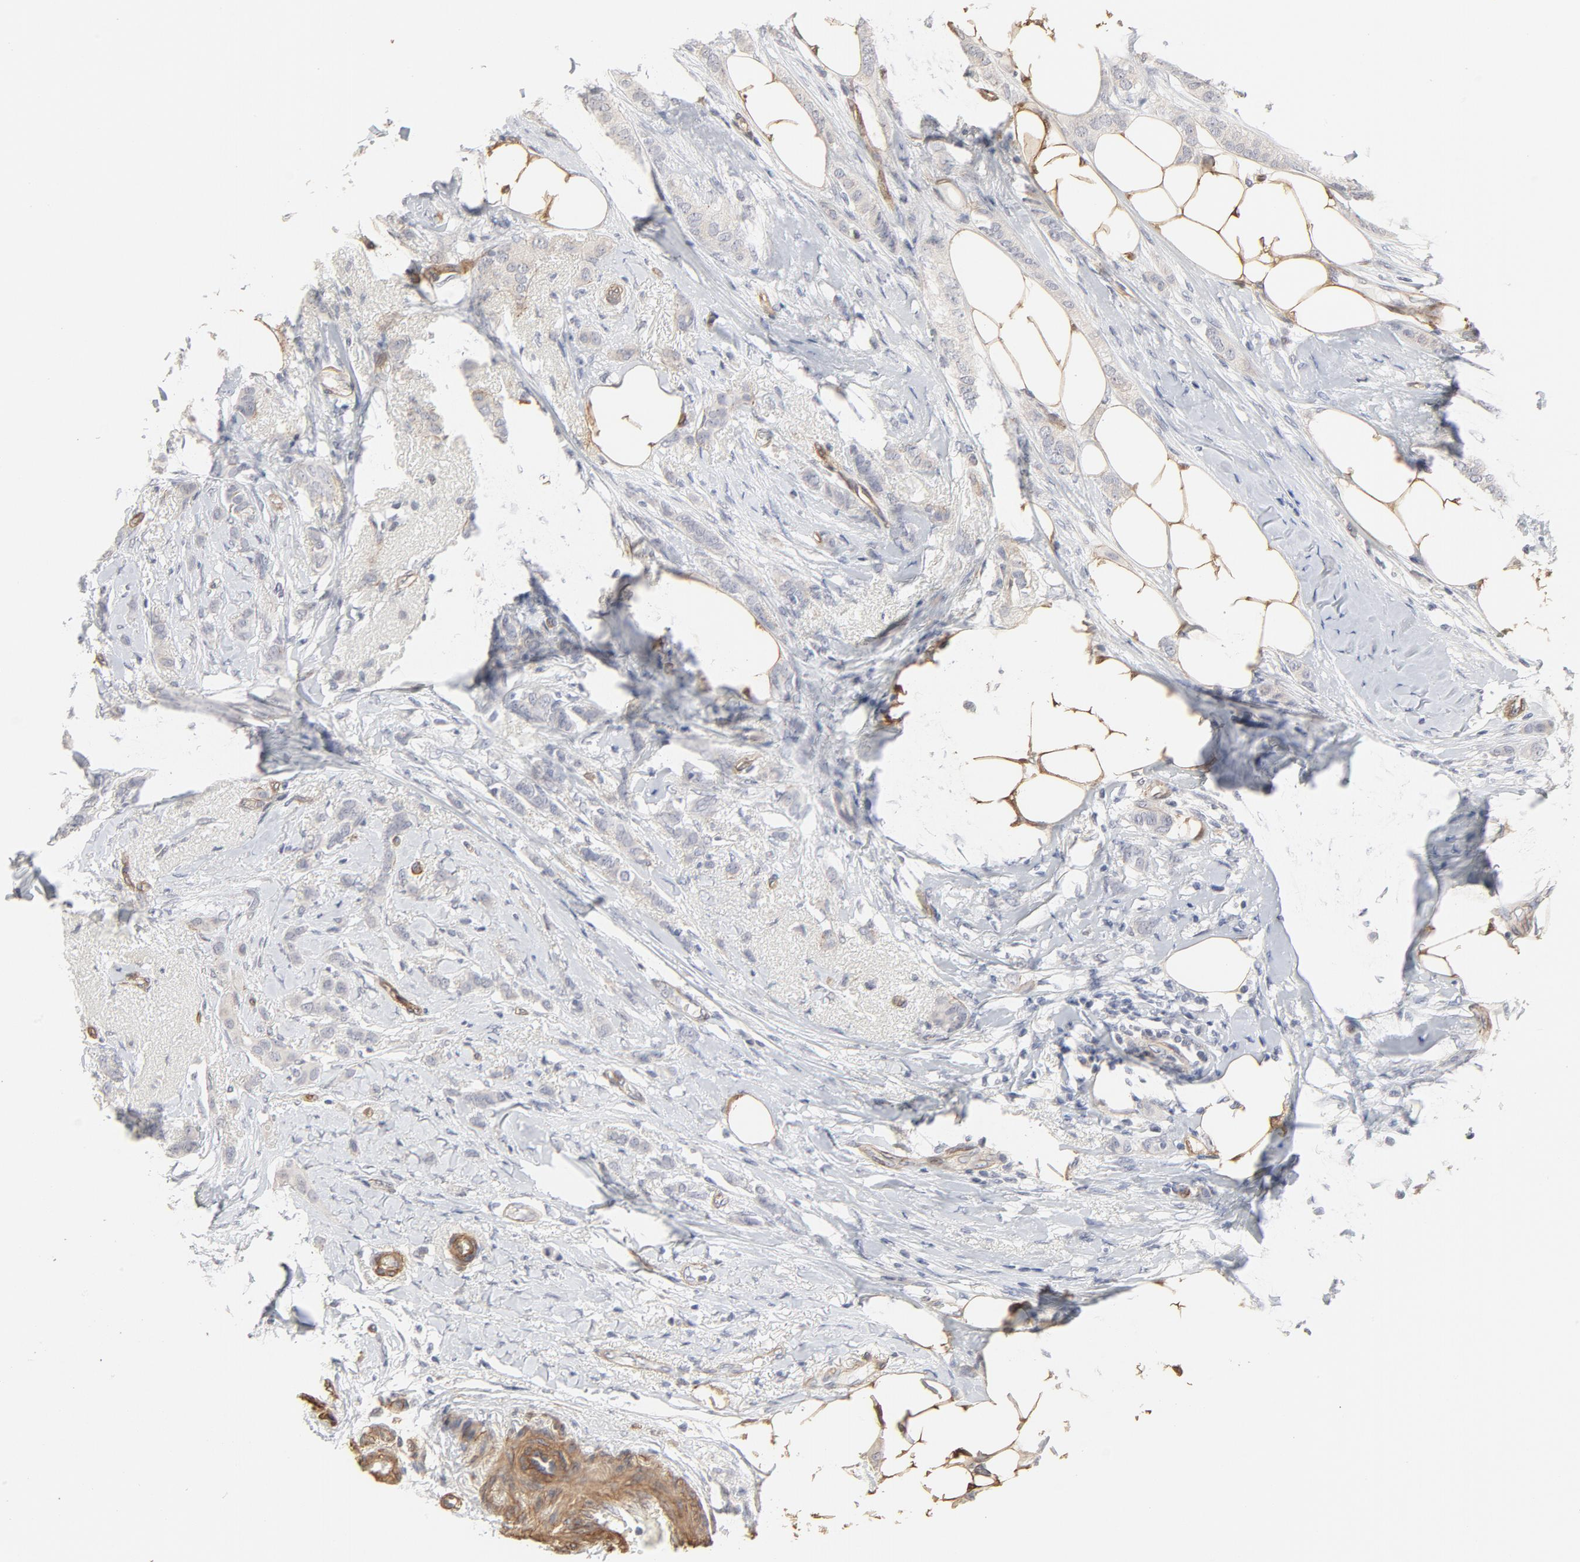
{"staining": {"intensity": "negative", "quantity": "none", "location": "none"}, "tissue": "breast cancer", "cell_type": "Tumor cells", "image_type": "cancer", "snomed": [{"axis": "morphology", "description": "Lobular carcinoma"}, {"axis": "topography", "description": "Breast"}], "caption": "Immunohistochemistry (IHC) image of breast lobular carcinoma stained for a protein (brown), which shows no staining in tumor cells.", "gene": "MAGED4", "patient": {"sex": "female", "age": 55}}